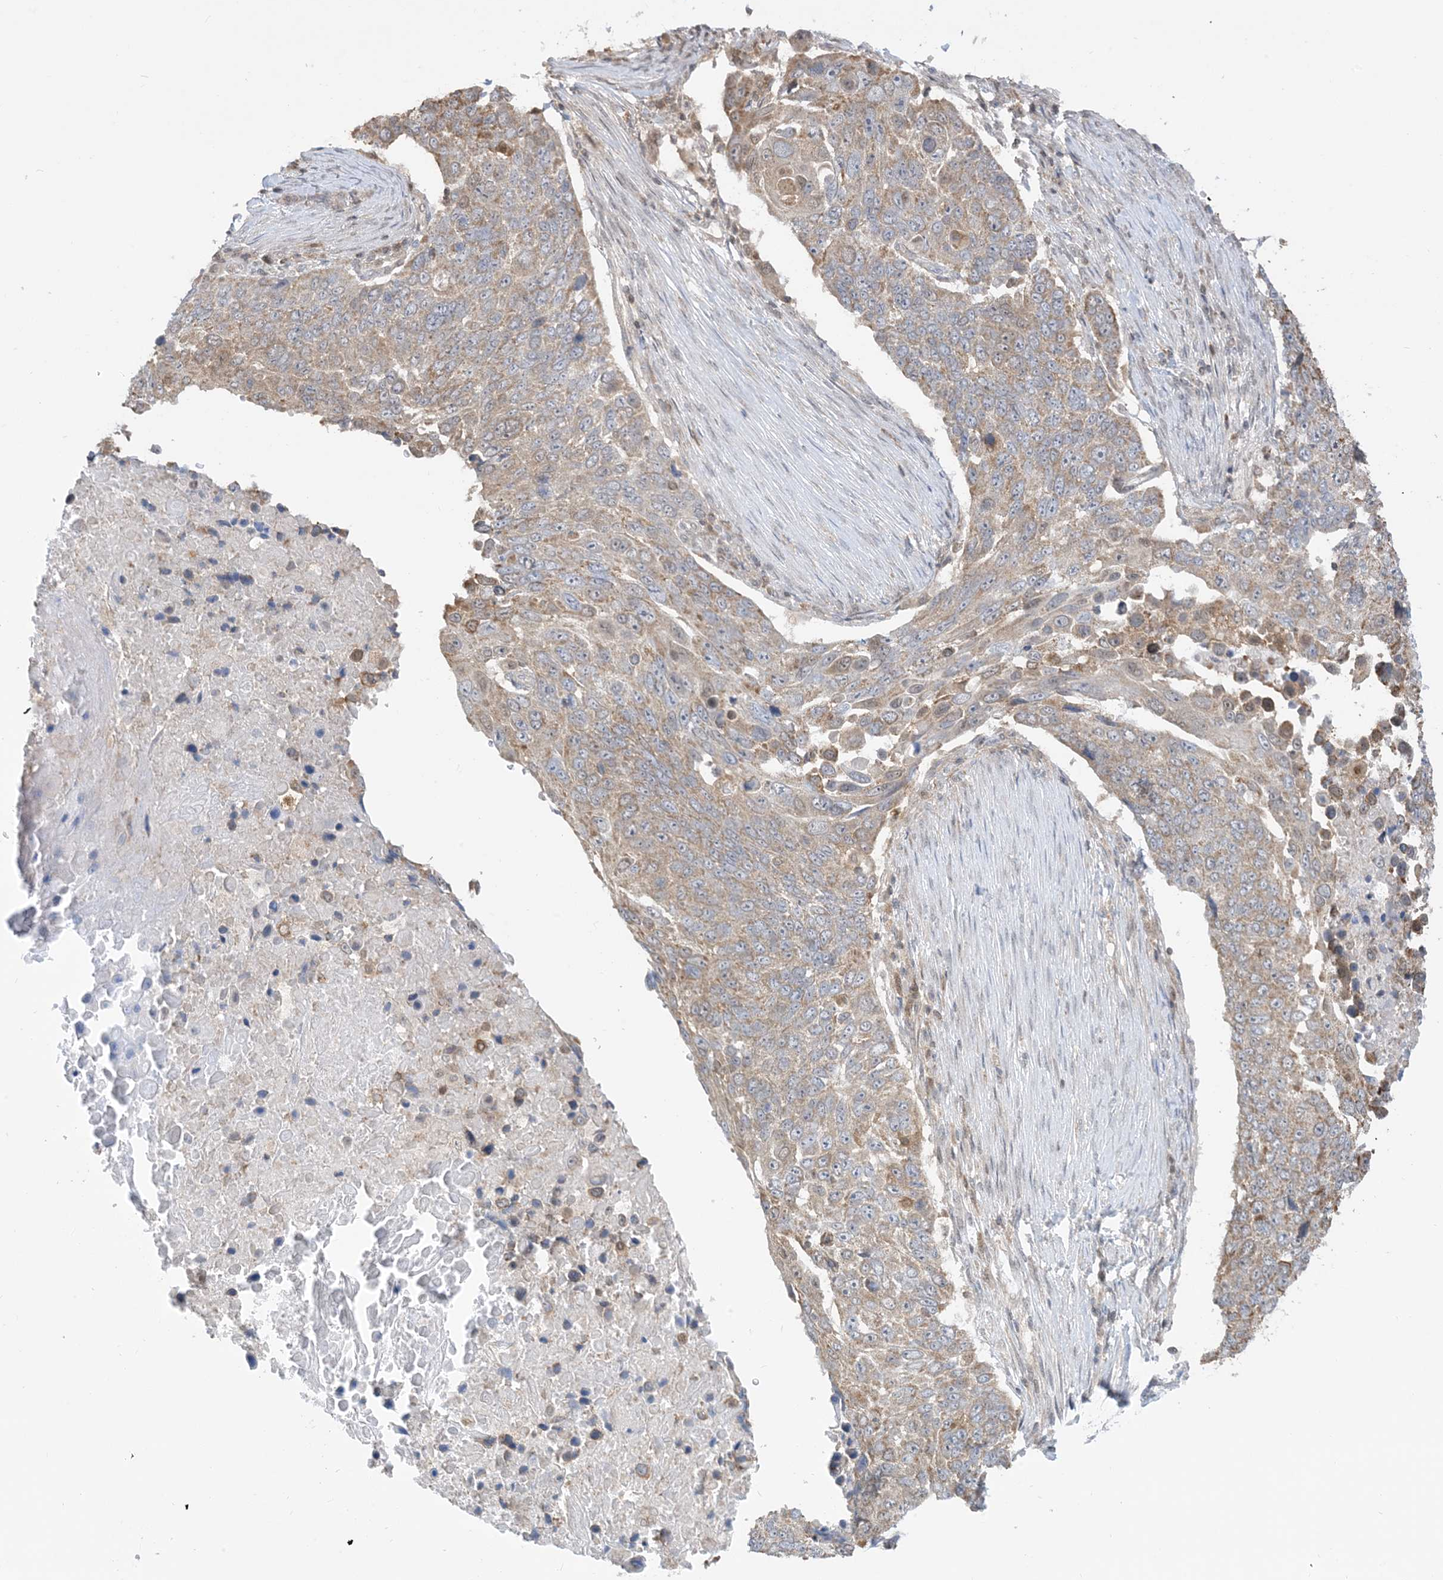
{"staining": {"intensity": "weak", "quantity": "25%-75%", "location": "cytoplasmic/membranous"}, "tissue": "lung cancer", "cell_type": "Tumor cells", "image_type": "cancer", "snomed": [{"axis": "morphology", "description": "Squamous cell carcinoma, NOS"}, {"axis": "topography", "description": "Lung"}], "caption": "This is a histology image of immunohistochemistry staining of lung squamous cell carcinoma, which shows weak staining in the cytoplasmic/membranous of tumor cells.", "gene": "CASP4", "patient": {"sex": "male", "age": 66}}